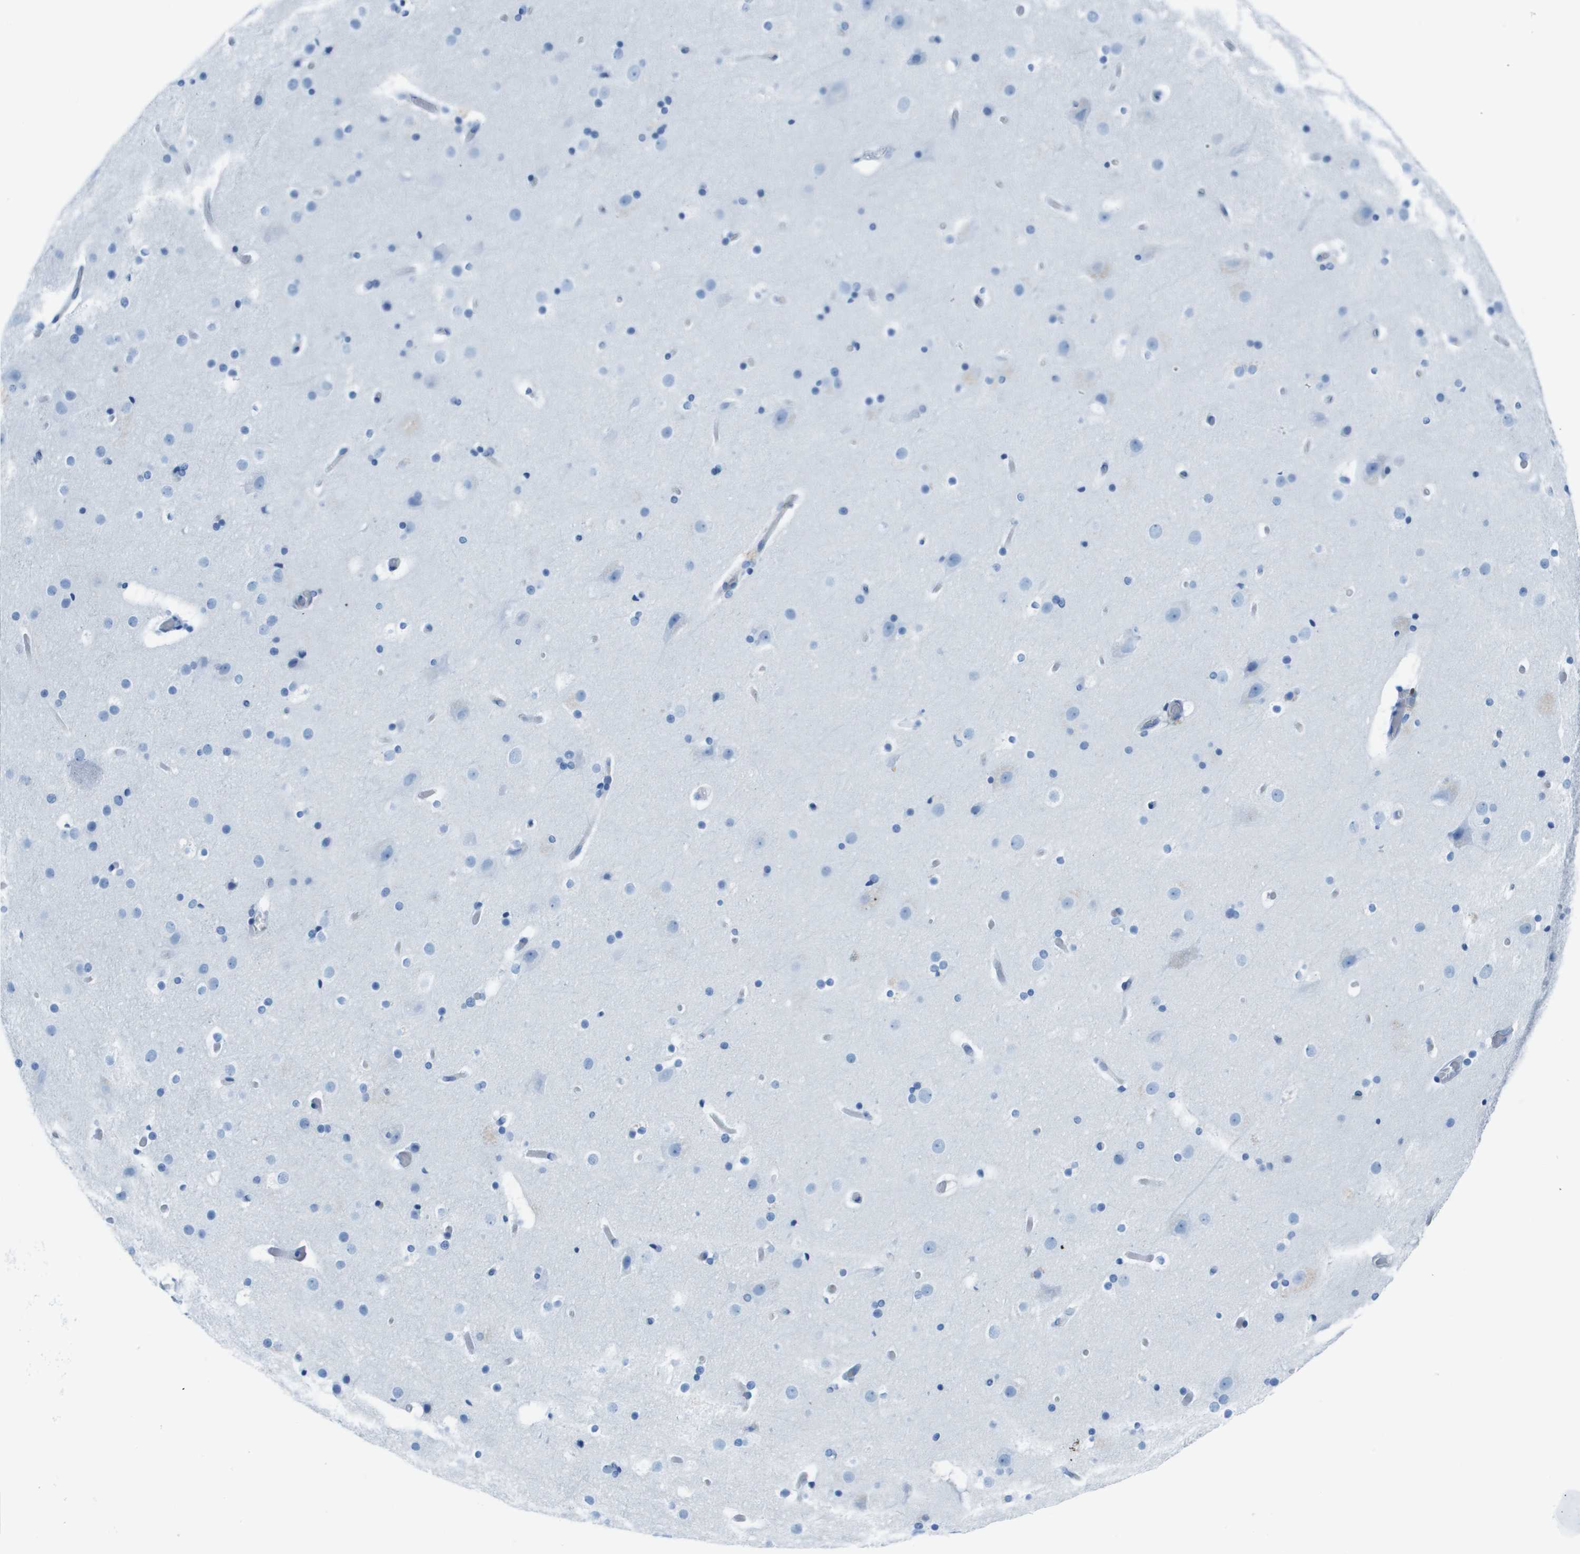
{"staining": {"intensity": "negative", "quantity": "none", "location": "none"}, "tissue": "cerebral cortex", "cell_type": "Endothelial cells", "image_type": "normal", "snomed": [{"axis": "morphology", "description": "Normal tissue, NOS"}, {"axis": "topography", "description": "Cerebral cortex"}], "caption": "DAB (3,3'-diaminobenzidine) immunohistochemical staining of normal cerebral cortex displays no significant positivity in endothelial cells. (DAB (3,3'-diaminobenzidine) immunohistochemistry visualized using brightfield microscopy, high magnification).", "gene": "CD46", "patient": {"sex": "male", "age": 57}}